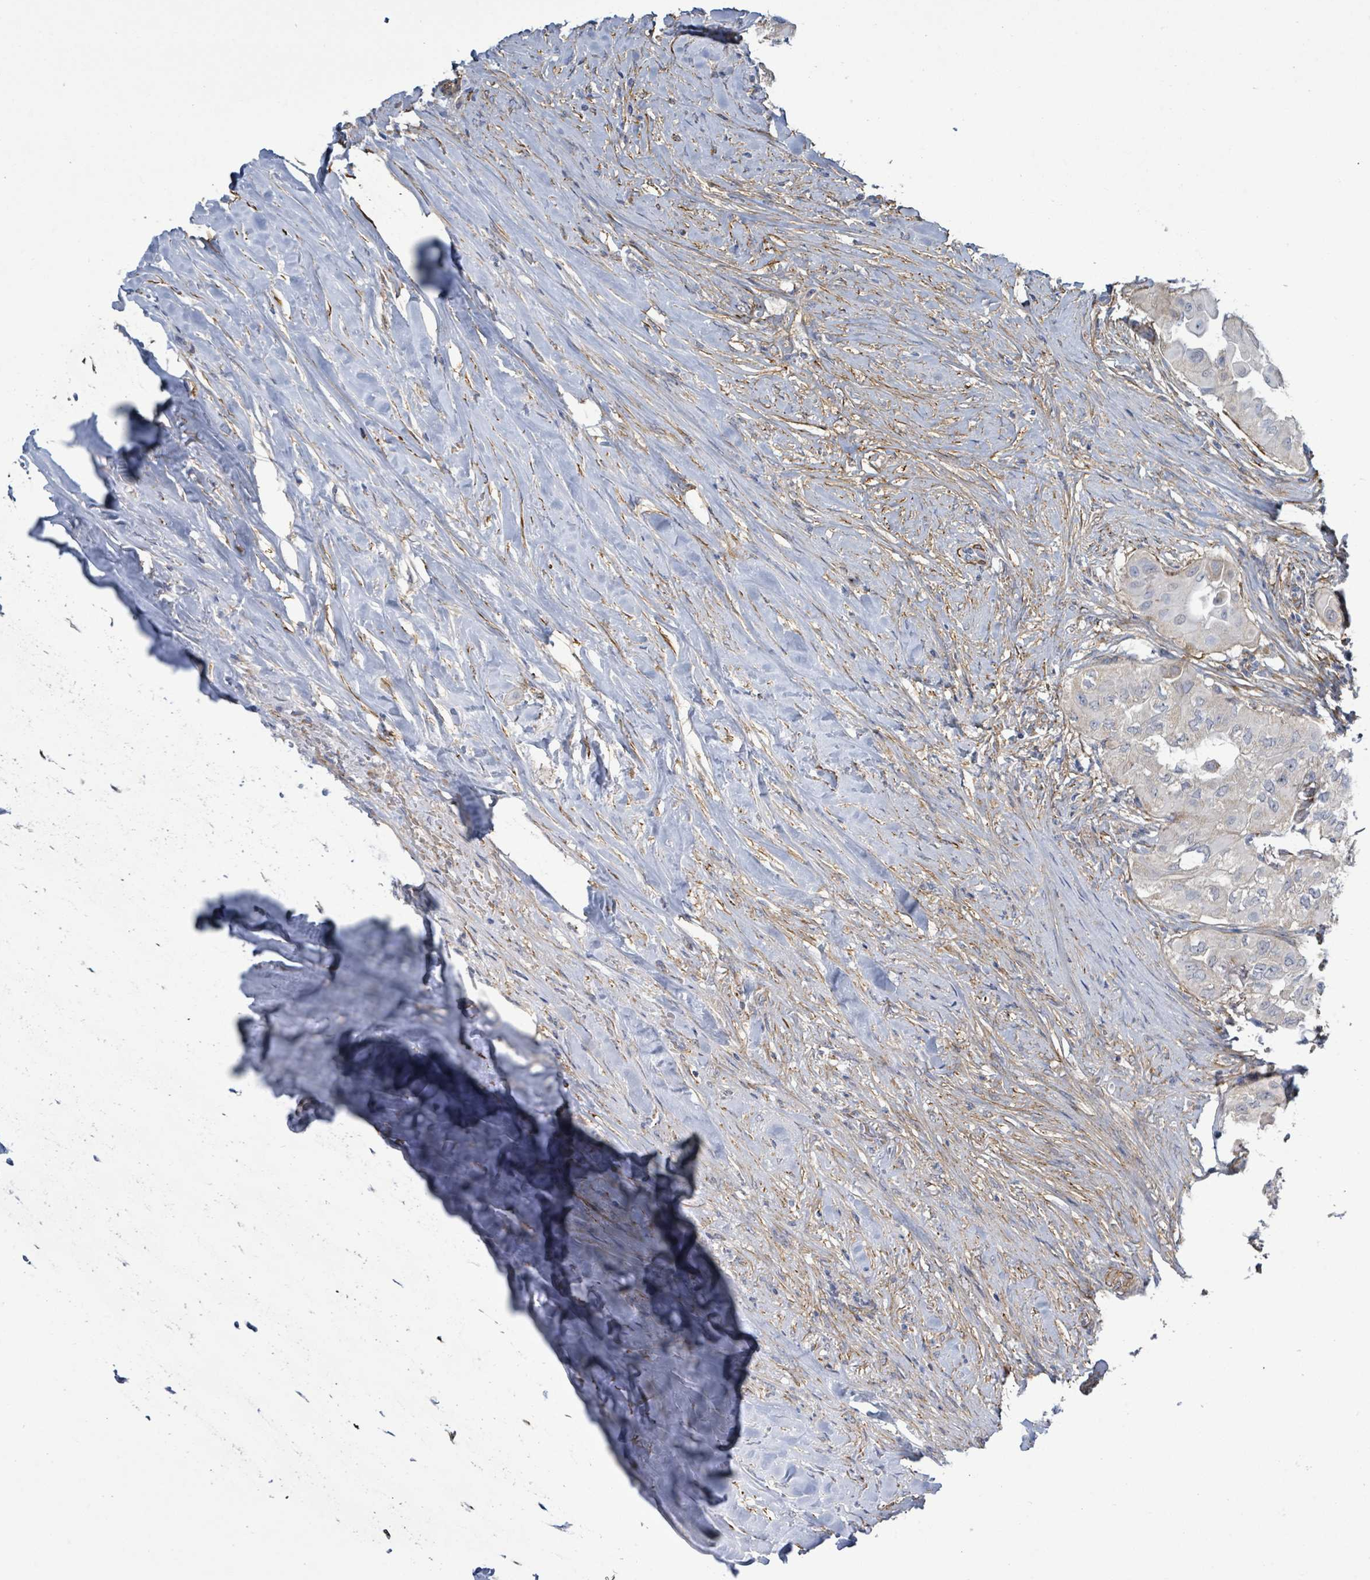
{"staining": {"intensity": "negative", "quantity": "none", "location": "none"}, "tissue": "thyroid cancer", "cell_type": "Tumor cells", "image_type": "cancer", "snomed": [{"axis": "morphology", "description": "Papillary adenocarcinoma, NOS"}, {"axis": "topography", "description": "Thyroid gland"}], "caption": "Immunohistochemistry micrograph of neoplastic tissue: human papillary adenocarcinoma (thyroid) stained with DAB (3,3'-diaminobenzidine) reveals no significant protein staining in tumor cells. (Stains: DAB (3,3'-diaminobenzidine) IHC with hematoxylin counter stain, Microscopy: brightfield microscopy at high magnification).", "gene": "DMRTC1B", "patient": {"sex": "female", "age": 59}}